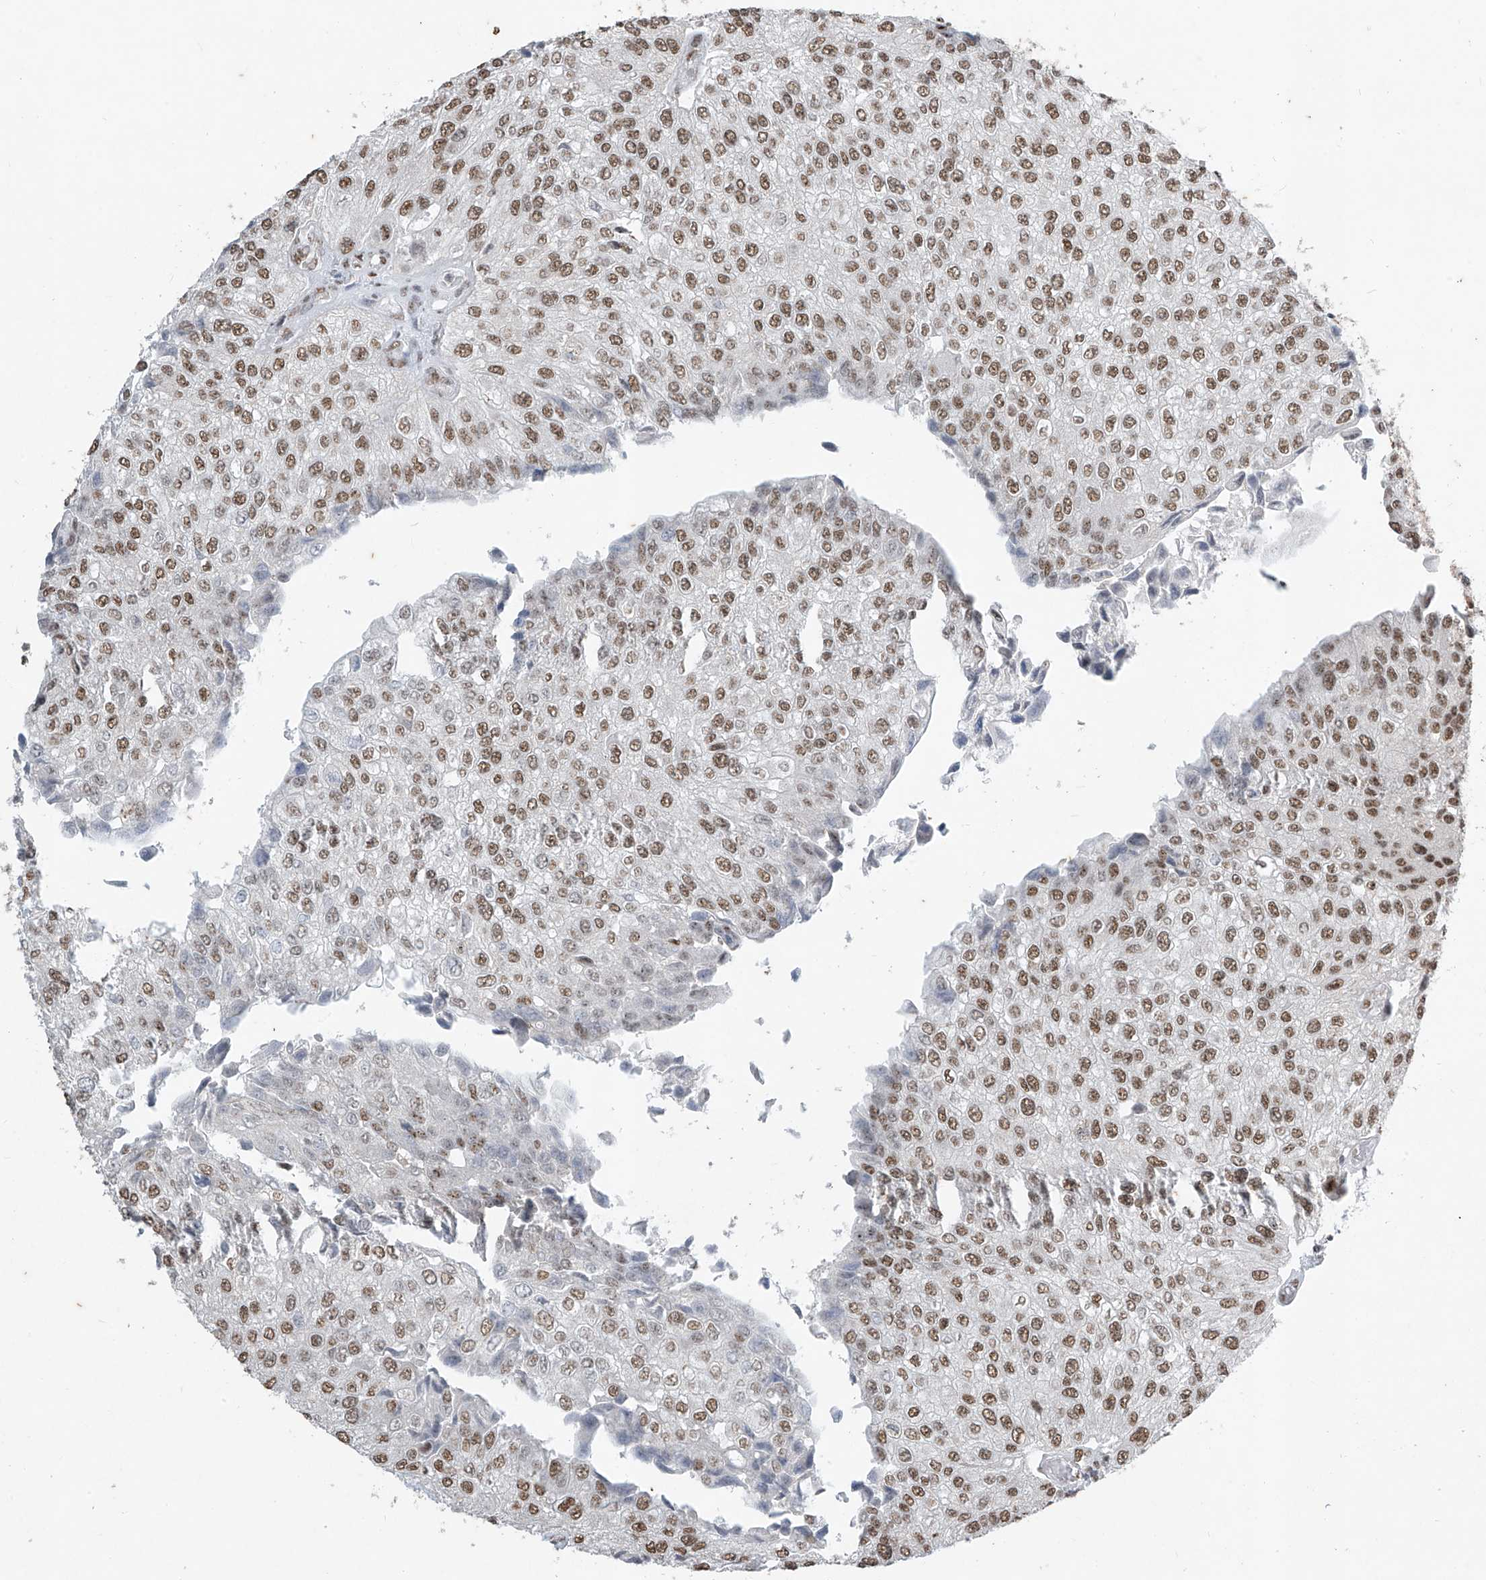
{"staining": {"intensity": "moderate", "quantity": ">75%", "location": "nuclear"}, "tissue": "urothelial cancer", "cell_type": "Tumor cells", "image_type": "cancer", "snomed": [{"axis": "morphology", "description": "Urothelial carcinoma, High grade"}, {"axis": "topography", "description": "Kidney"}, {"axis": "topography", "description": "Urinary bladder"}], "caption": "Brown immunohistochemical staining in human urothelial carcinoma (high-grade) reveals moderate nuclear staining in about >75% of tumor cells.", "gene": "TFEC", "patient": {"sex": "male", "age": 77}}